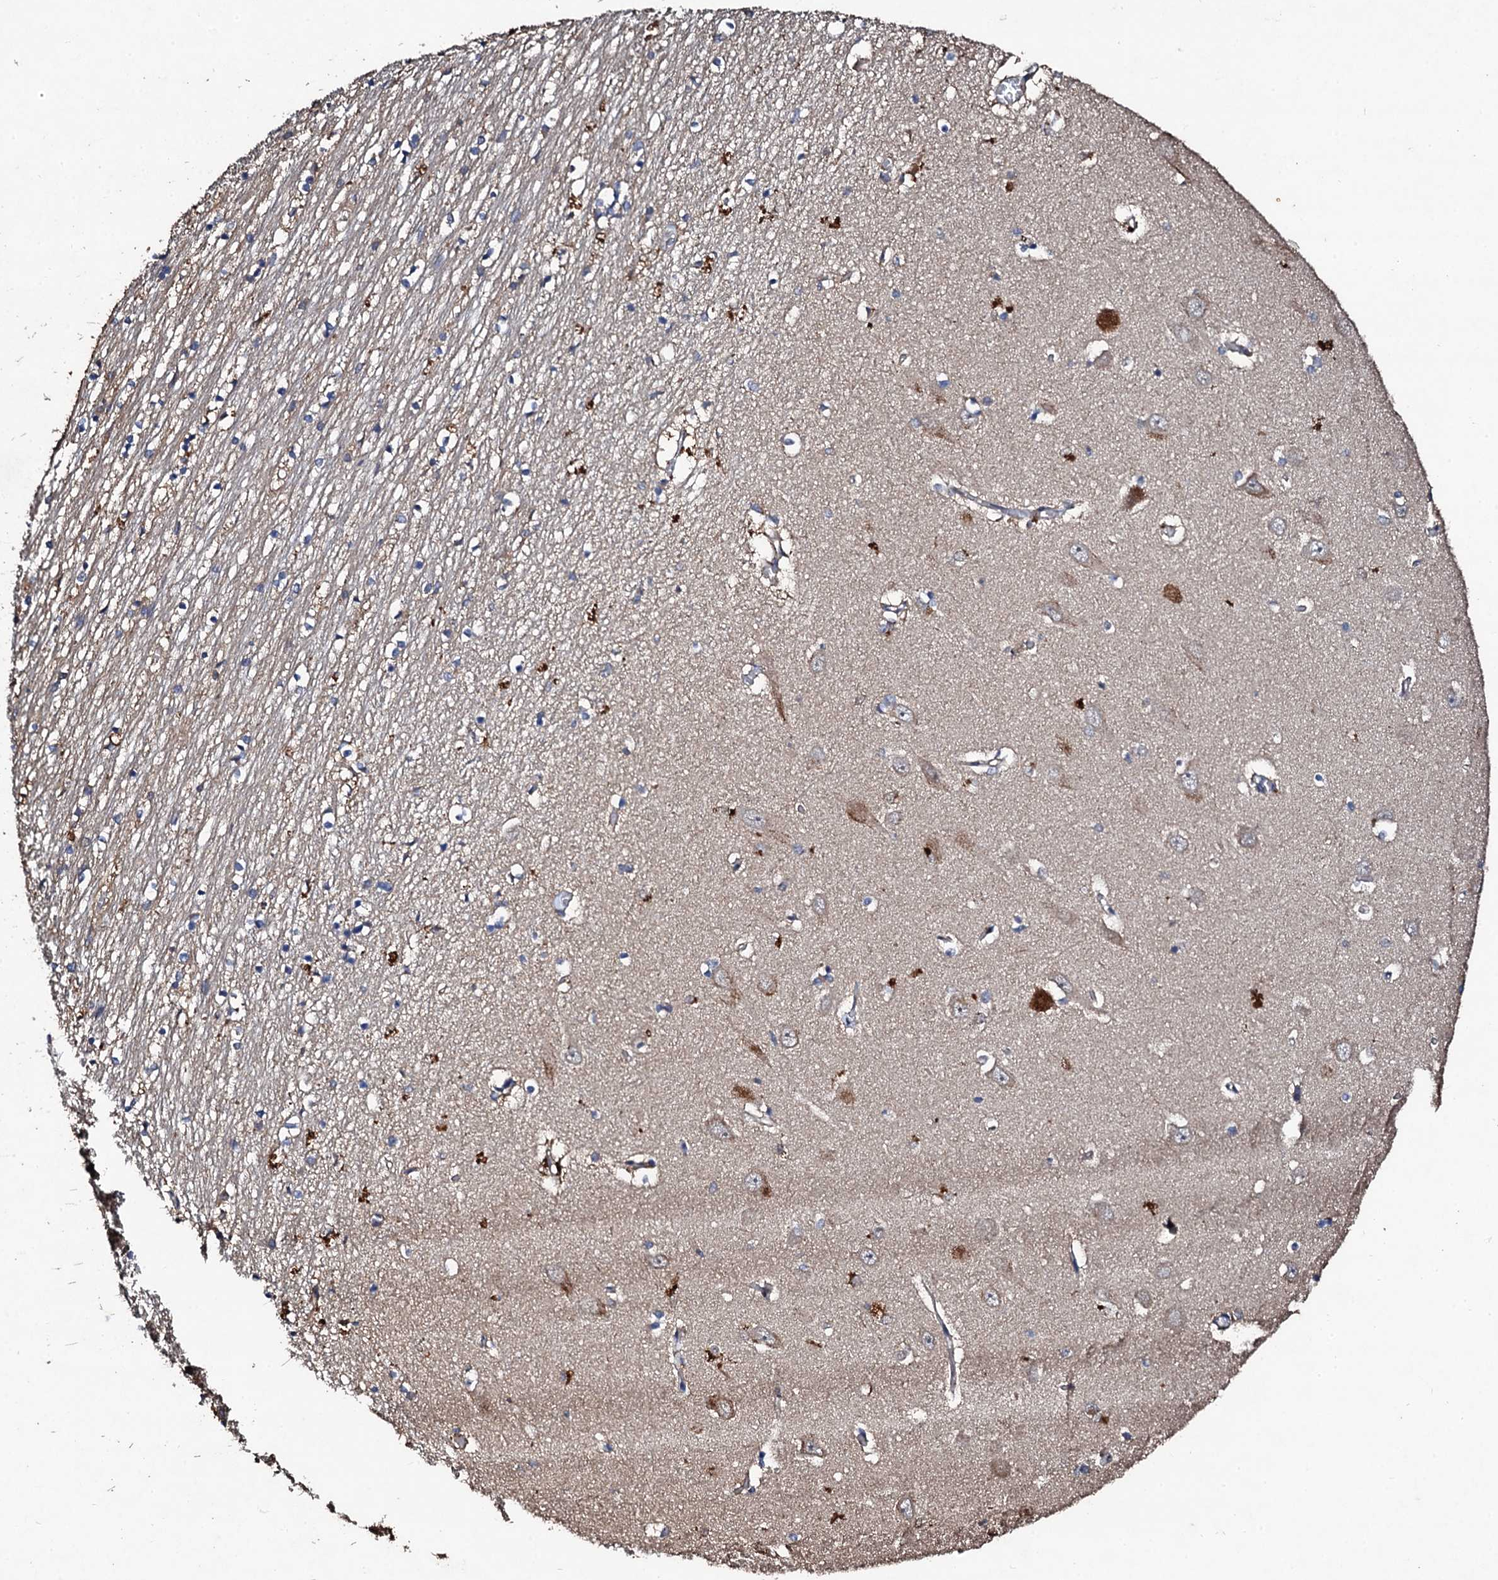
{"staining": {"intensity": "weak", "quantity": "<25%", "location": "cytoplasmic/membranous"}, "tissue": "hippocampus", "cell_type": "Glial cells", "image_type": "normal", "snomed": [{"axis": "morphology", "description": "Normal tissue, NOS"}, {"axis": "topography", "description": "Hippocampus"}], "caption": "An IHC histopathology image of unremarkable hippocampus is shown. There is no staining in glial cells of hippocampus.", "gene": "KERA", "patient": {"sex": "male", "age": 70}}